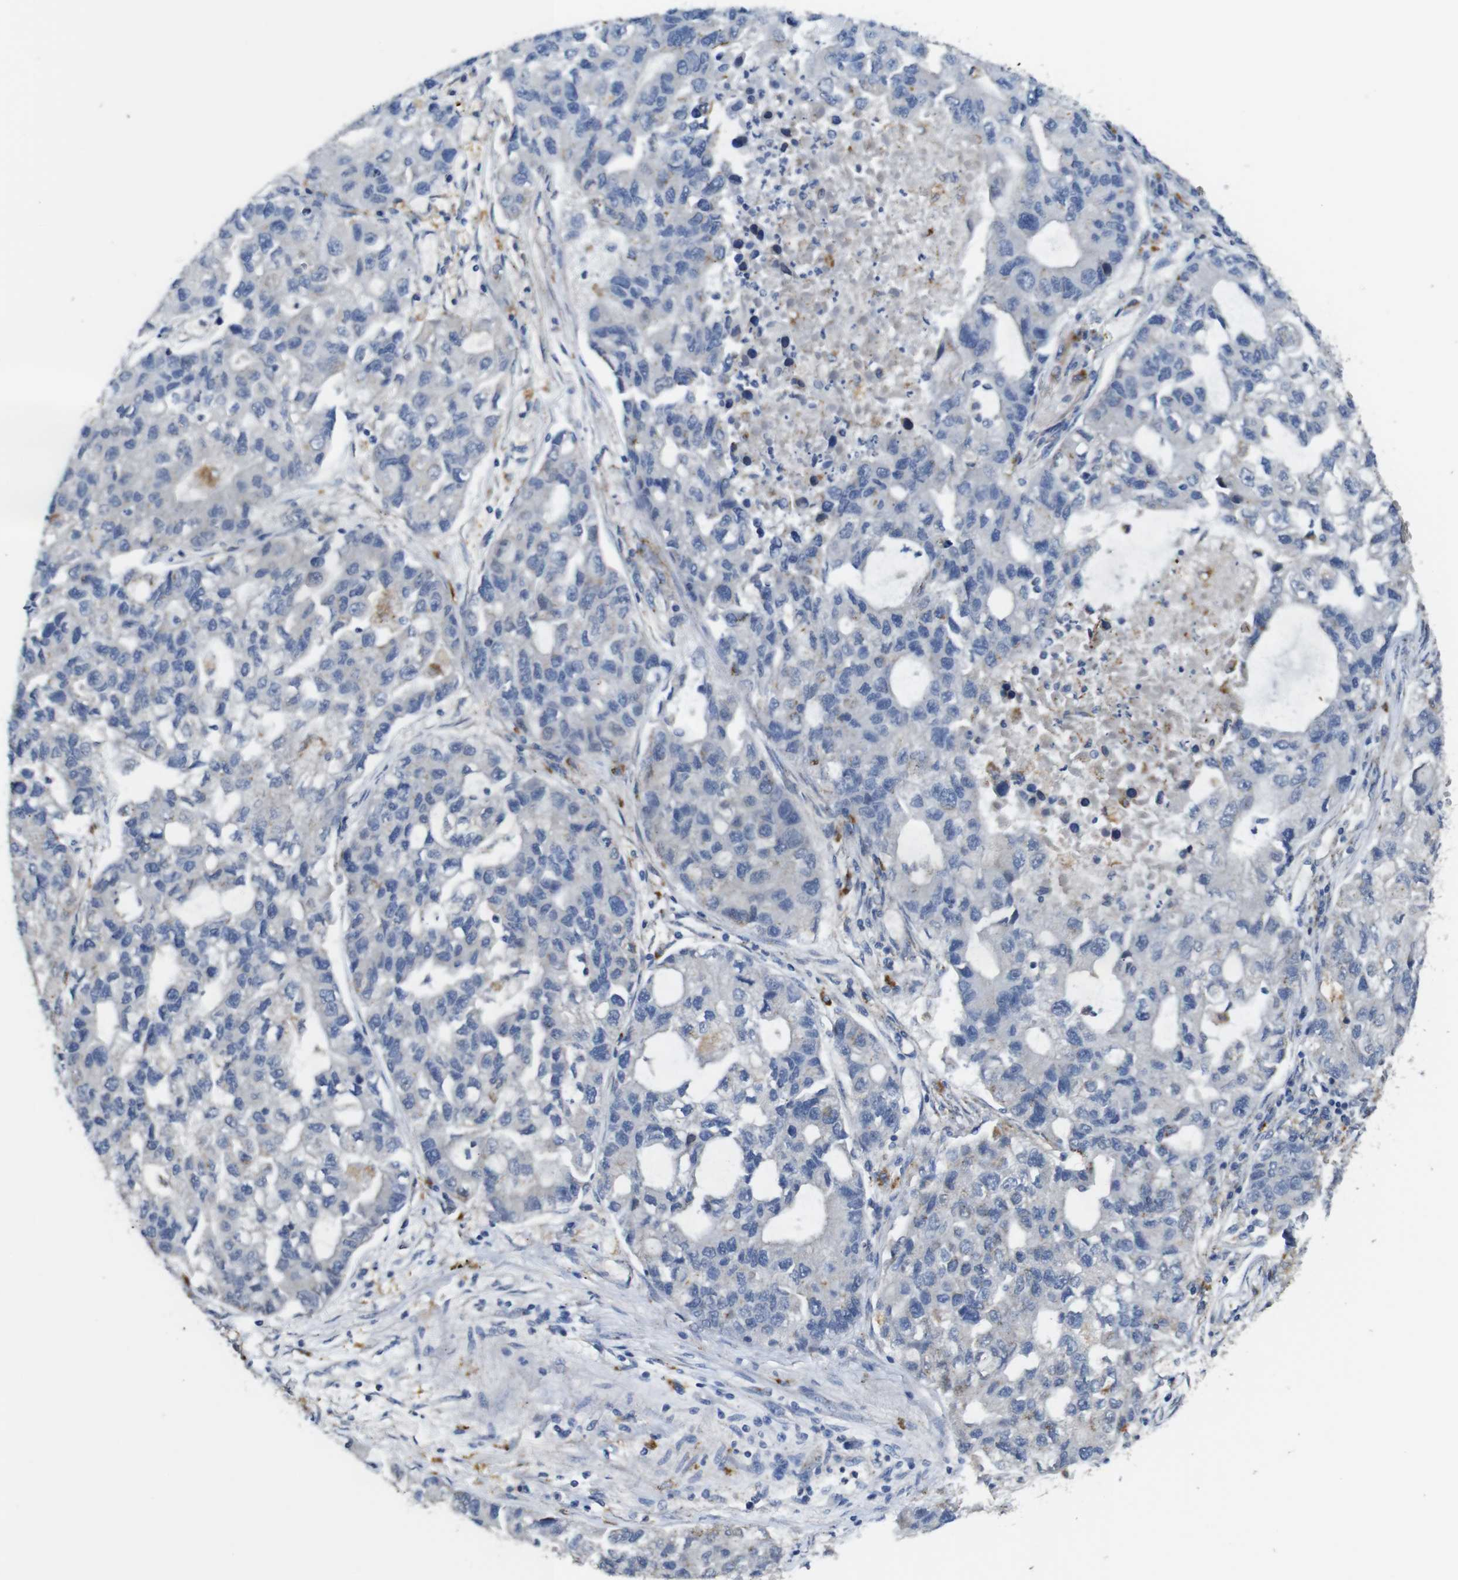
{"staining": {"intensity": "negative", "quantity": "none", "location": "none"}, "tissue": "lung cancer", "cell_type": "Tumor cells", "image_type": "cancer", "snomed": [{"axis": "morphology", "description": "Adenocarcinoma, NOS"}, {"axis": "topography", "description": "Lung"}], "caption": "Immunohistochemistry micrograph of human lung adenocarcinoma stained for a protein (brown), which exhibits no expression in tumor cells. (DAB (3,3'-diaminobenzidine) immunohistochemistry, high magnification).", "gene": "NHLRC3", "patient": {"sex": "female", "age": 51}}